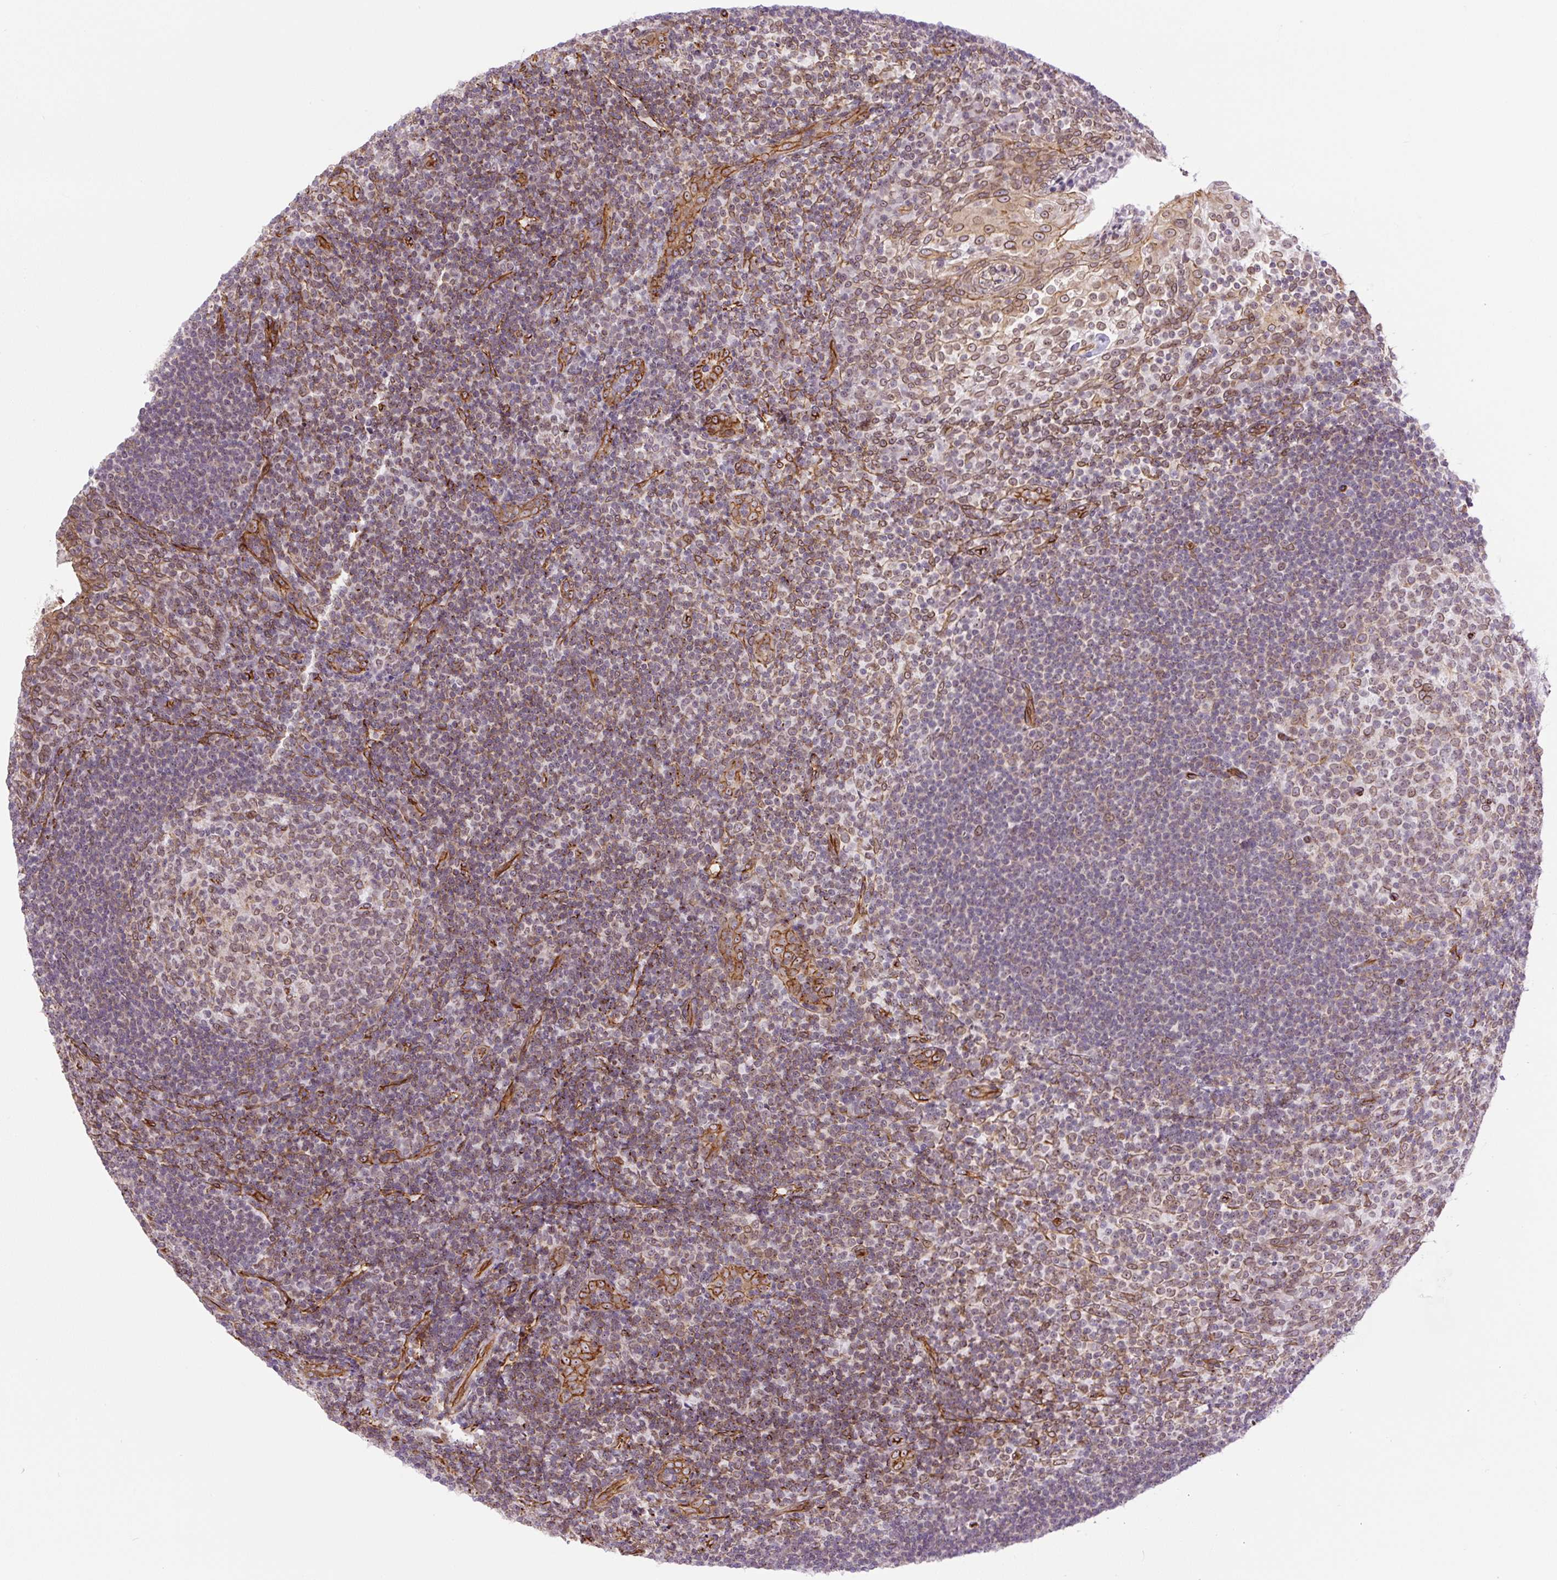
{"staining": {"intensity": "weak", "quantity": "<25%", "location": "nuclear"}, "tissue": "tonsil", "cell_type": "Germinal center cells", "image_type": "normal", "snomed": [{"axis": "morphology", "description": "Normal tissue, NOS"}, {"axis": "topography", "description": "Tonsil"}], "caption": "This photomicrograph is of benign tonsil stained with IHC to label a protein in brown with the nuclei are counter-stained blue. There is no staining in germinal center cells. (DAB (3,3'-diaminobenzidine) IHC visualized using brightfield microscopy, high magnification).", "gene": "MYO5C", "patient": {"sex": "female", "age": 10}}